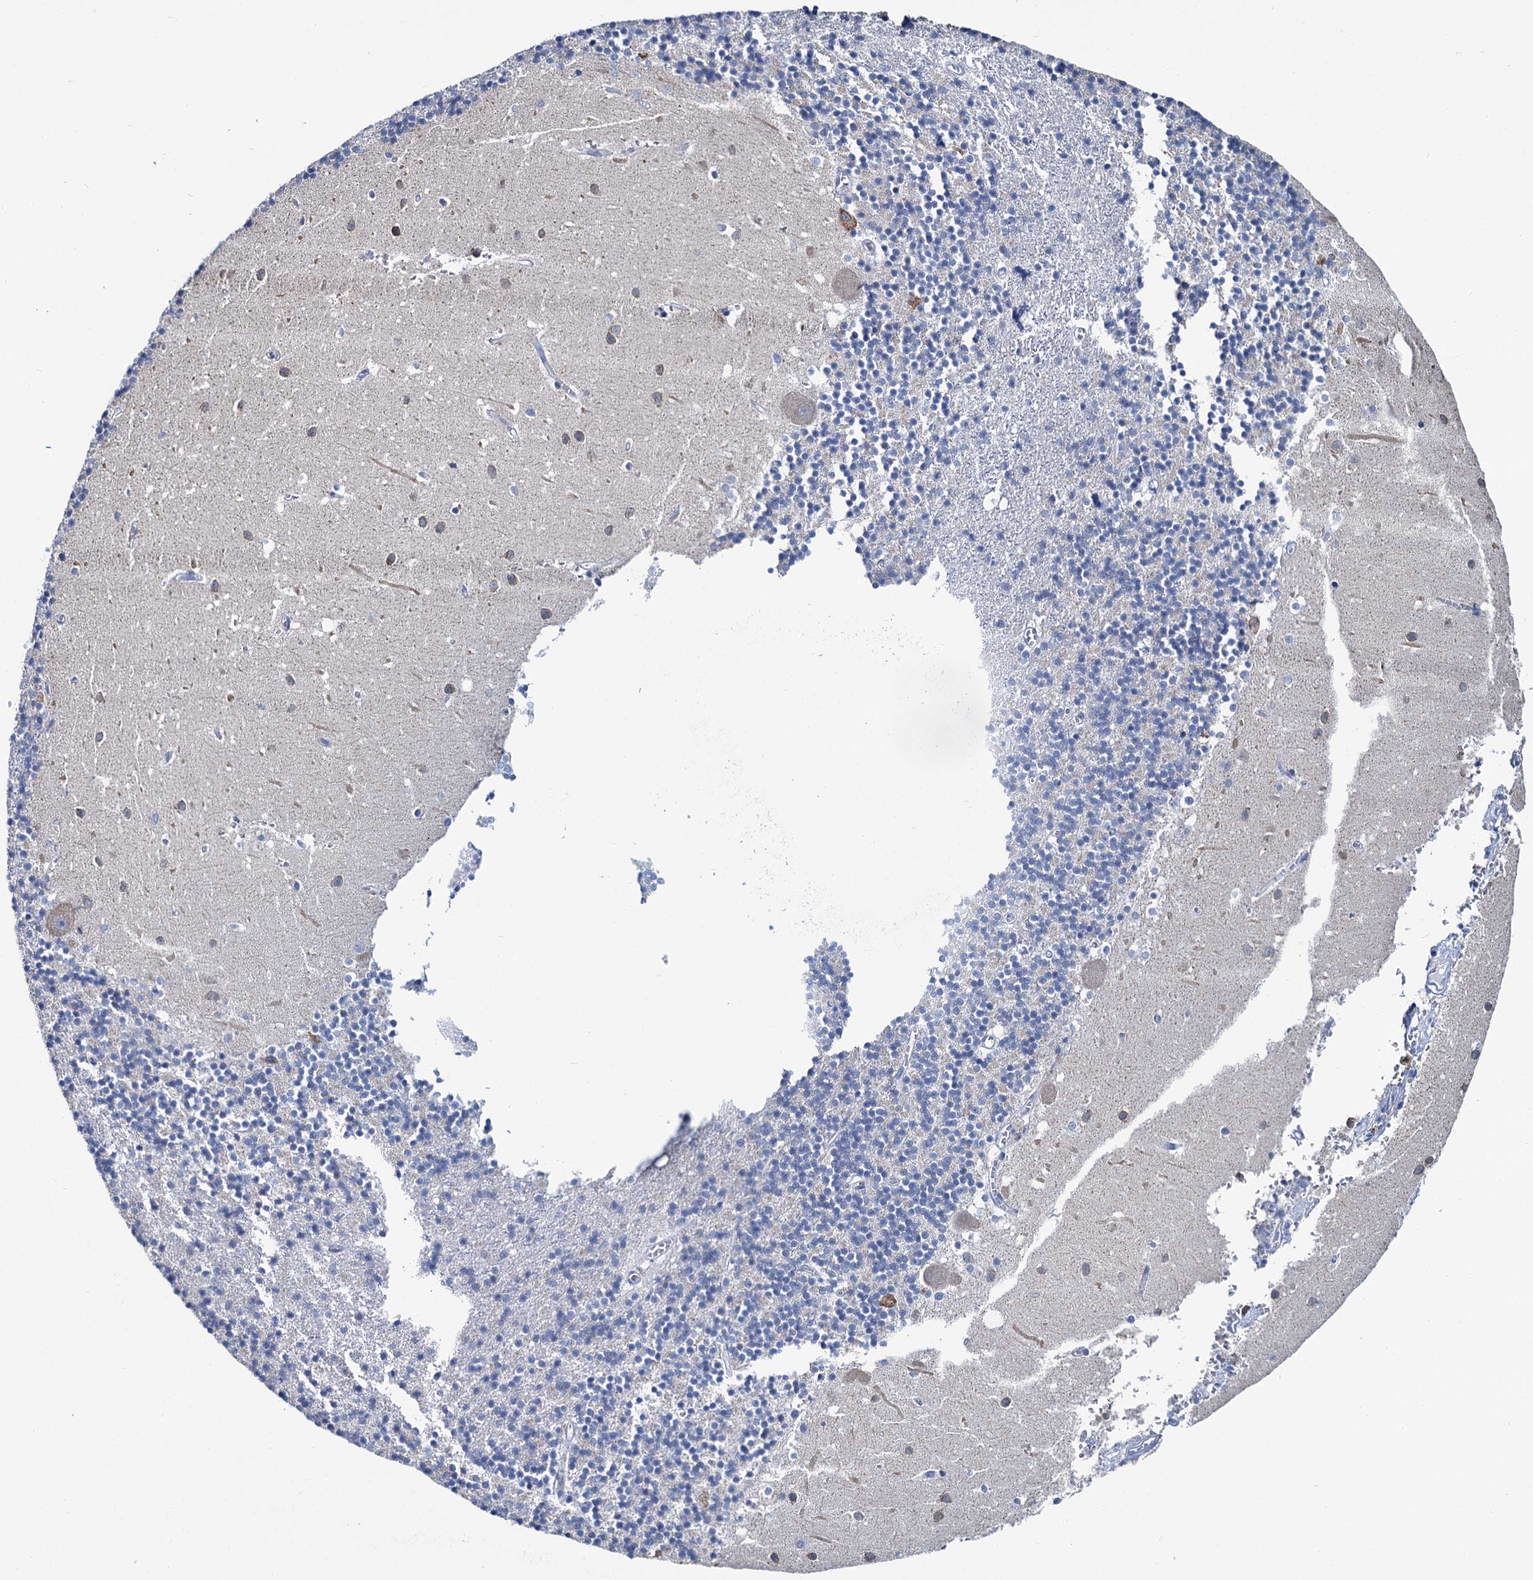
{"staining": {"intensity": "negative", "quantity": "none", "location": "none"}, "tissue": "cerebellum", "cell_type": "Cells in granular layer", "image_type": "normal", "snomed": [{"axis": "morphology", "description": "Normal tissue, NOS"}, {"axis": "topography", "description": "Cerebellum"}], "caption": "There is no significant expression in cells in granular layer of cerebellum. Nuclei are stained in blue.", "gene": "MIOX", "patient": {"sex": "male", "age": 54}}